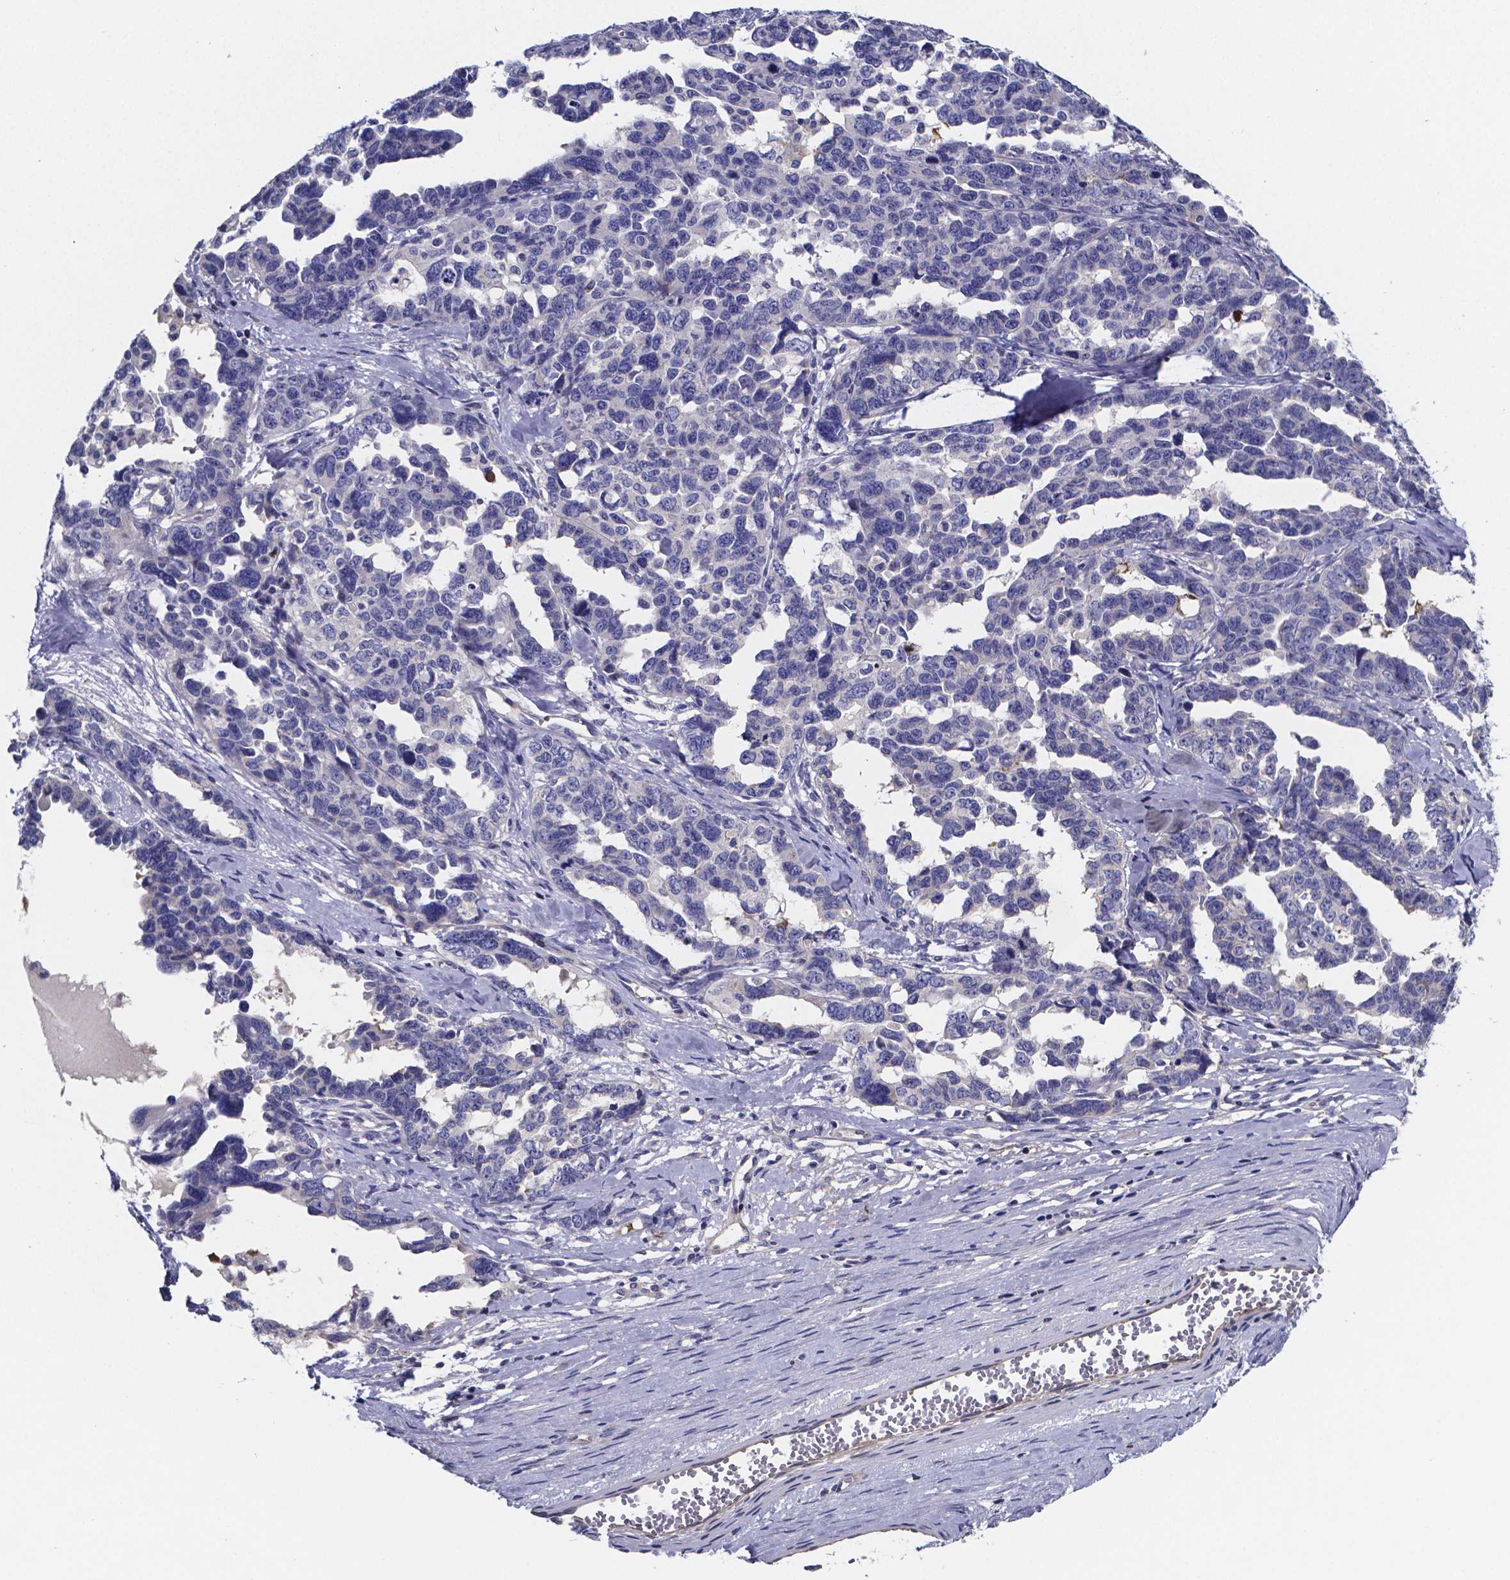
{"staining": {"intensity": "negative", "quantity": "none", "location": "none"}, "tissue": "ovarian cancer", "cell_type": "Tumor cells", "image_type": "cancer", "snomed": [{"axis": "morphology", "description": "Cystadenocarcinoma, serous, NOS"}, {"axis": "topography", "description": "Ovary"}], "caption": "This is a micrograph of immunohistochemistry (IHC) staining of serous cystadenocarcinoma (ovarian), which shows no expression in tumor cells.", "gene": "SFRP4", "patient": {"sex": "female", "age": 69}}